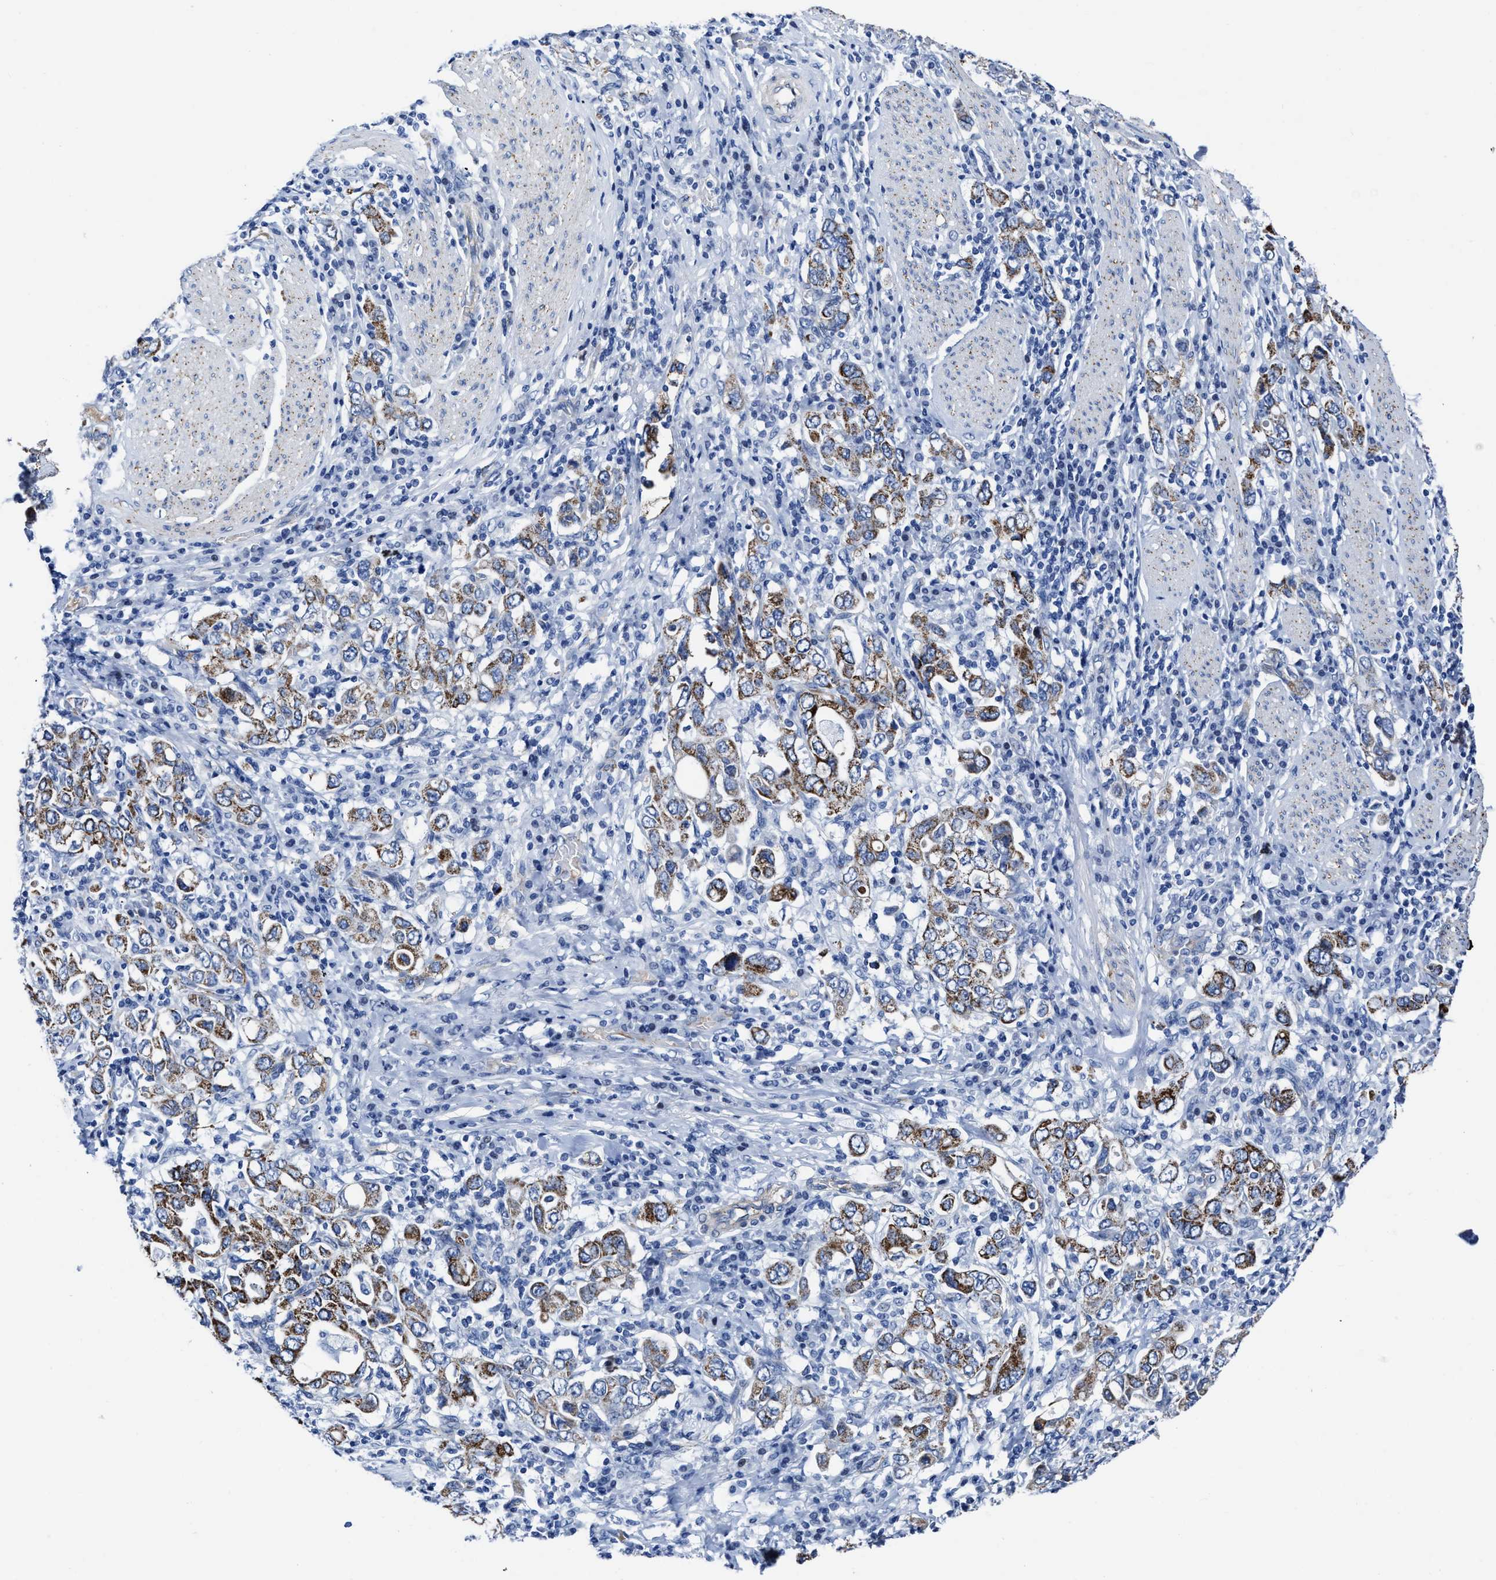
{"staining": {"intensity": "strong", "quantity": ">75%", "location": "cytoplasmic/membranous"}, "tissue": "stomach cancer", "cell_type": "Tumor cells", "image_type": "cancer", "snomed": [{"axis": "morphology", "description": "Adenocarcinoma, NOS"}, {"axis": "topography", "description": "Stomach, upper"}], "caption": "Brown immunohistochemical staining in stomach cancer exhibits strong cytoplasmic/membranous positivity in about >75% of tumor cells.", "gene": "KCNMB3", "patient": {"sex": "male", "age": 62}}